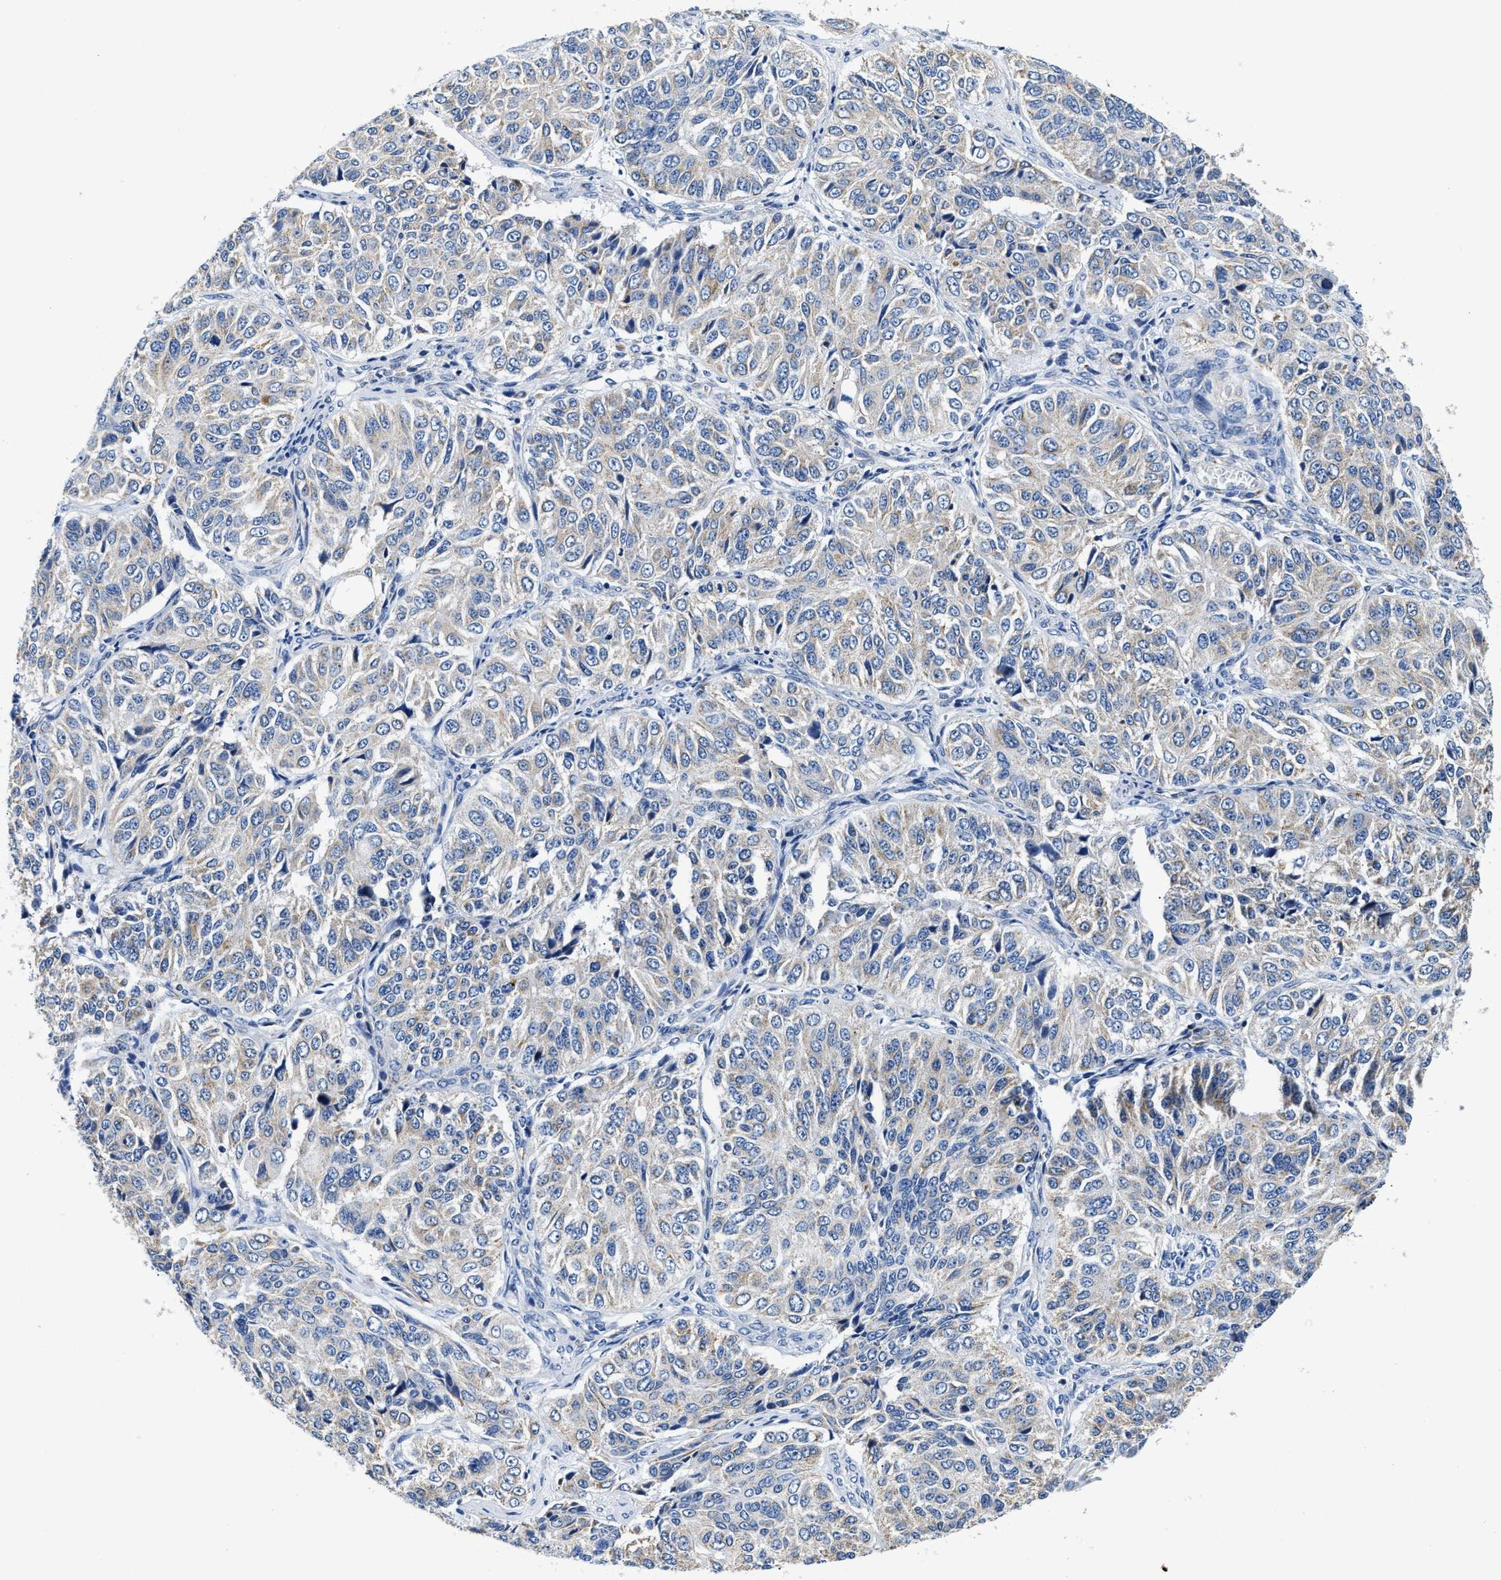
{"staining": {"intensity": "weak", "quantity": ">75%", "location": "cytoplasmic/membranous"}, "tissue": "ovarian cancer", "cell_type": "Tumor cells", "image_type": "cancer", "snomed": [{"axis": "morphology", "description": "Carcinoma, endometroid"}, {"axis": "topography", "description": "Ovary"}], "caption": "Protein analysis of ovarian cancer tissue exhibits weak cytoplasmic/membranous expression in about >75% of tumor cells.", "gene": "ACADVL", "patient": {"sex": "female", "age": 51}}